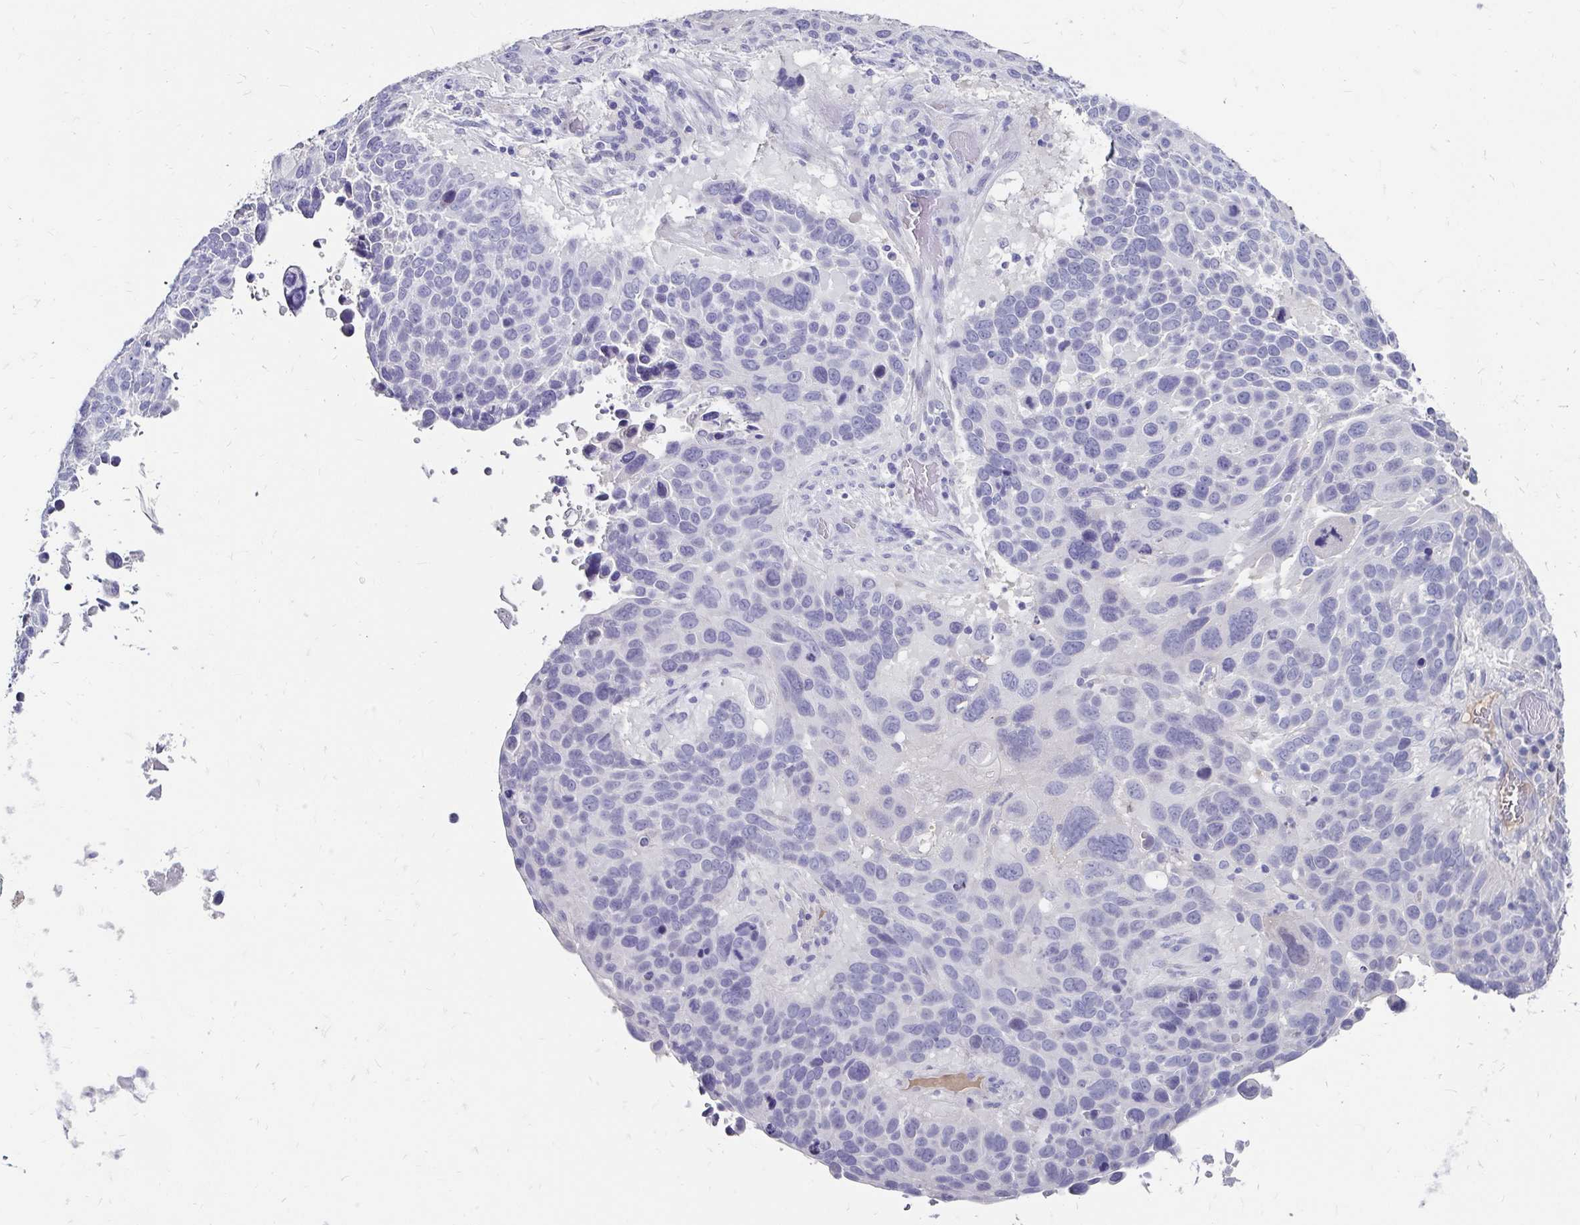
{"staining": {"intensity": "negative", "quantity": "none", "location": "none"}, "tissue": "lung cancer", "cell_type": "Tumor cells", "image_type": "cancer", "snomed": [{"axis": "morphology", "description": "Squamous cell carcinoma, NOS"}, {"axis": "topography", "description": "Lung"}], "caption": "This is an immunohistochemistry (IHC) micrograph of human lung cancer. There is no positivity in tumor cells.", "gene": "SCG3", "patient": {"sex": "male", "age": 68}}